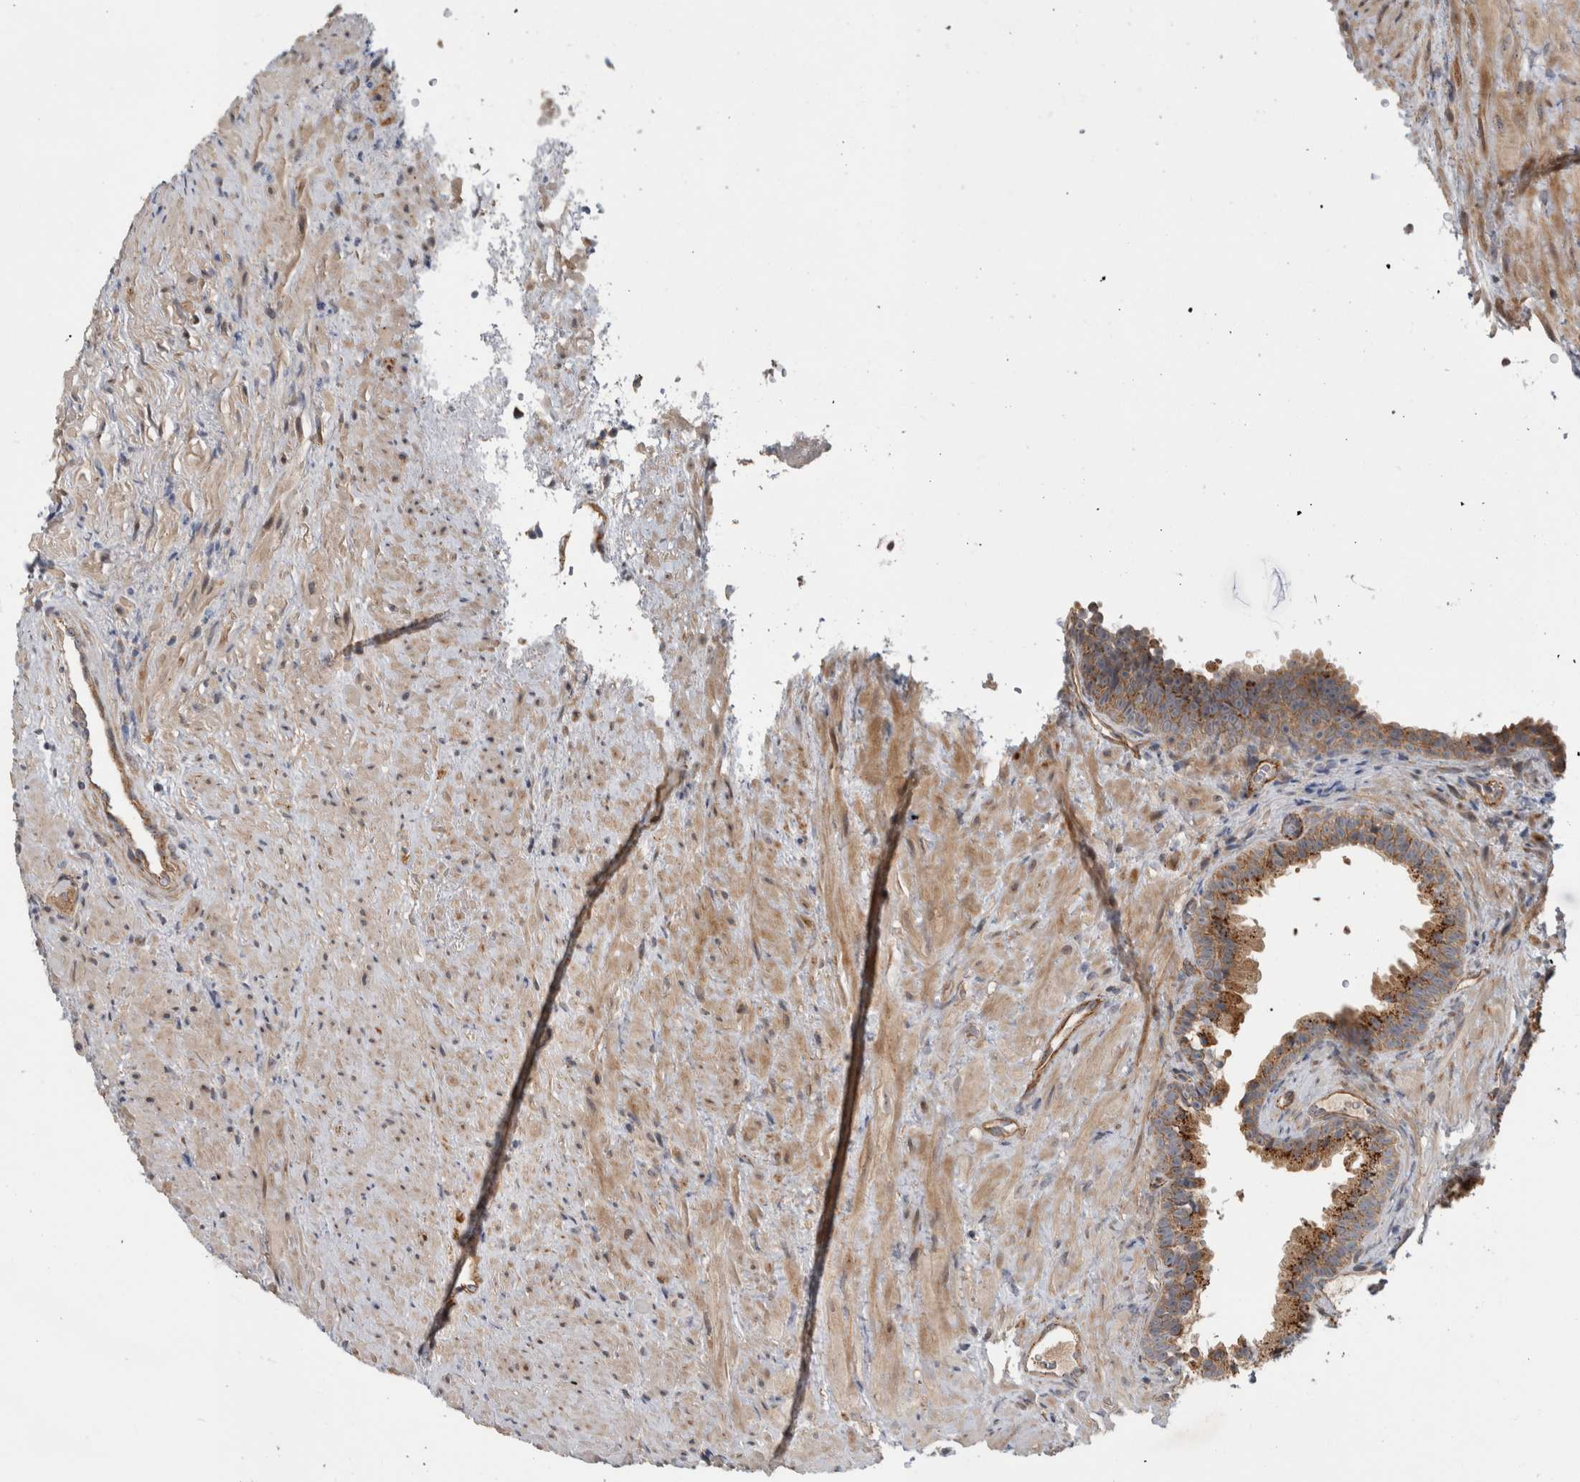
{"staining": {"intensity": "moderate", "quantity": ">75%", "location": "cytoplasmic/membranous"}, "tissue": "prostate", "cell_type": "Glandular cells", "image_type": "normal", "snomed": [{"axis": "morphology", "description": "Normal tissue, NOS"}, {"axis": "topography", "description": "Prostate"}], "caption": "Prostate stained with immunohistochemistry displays moderate cytoplasmic/membranous expression in about >75% of glandular cells. (brown staining indicates protein expression, while blue staining denotes nuclei).", "gene": "ADGRL3", "patient": {"sex": "male", "age": 76}}